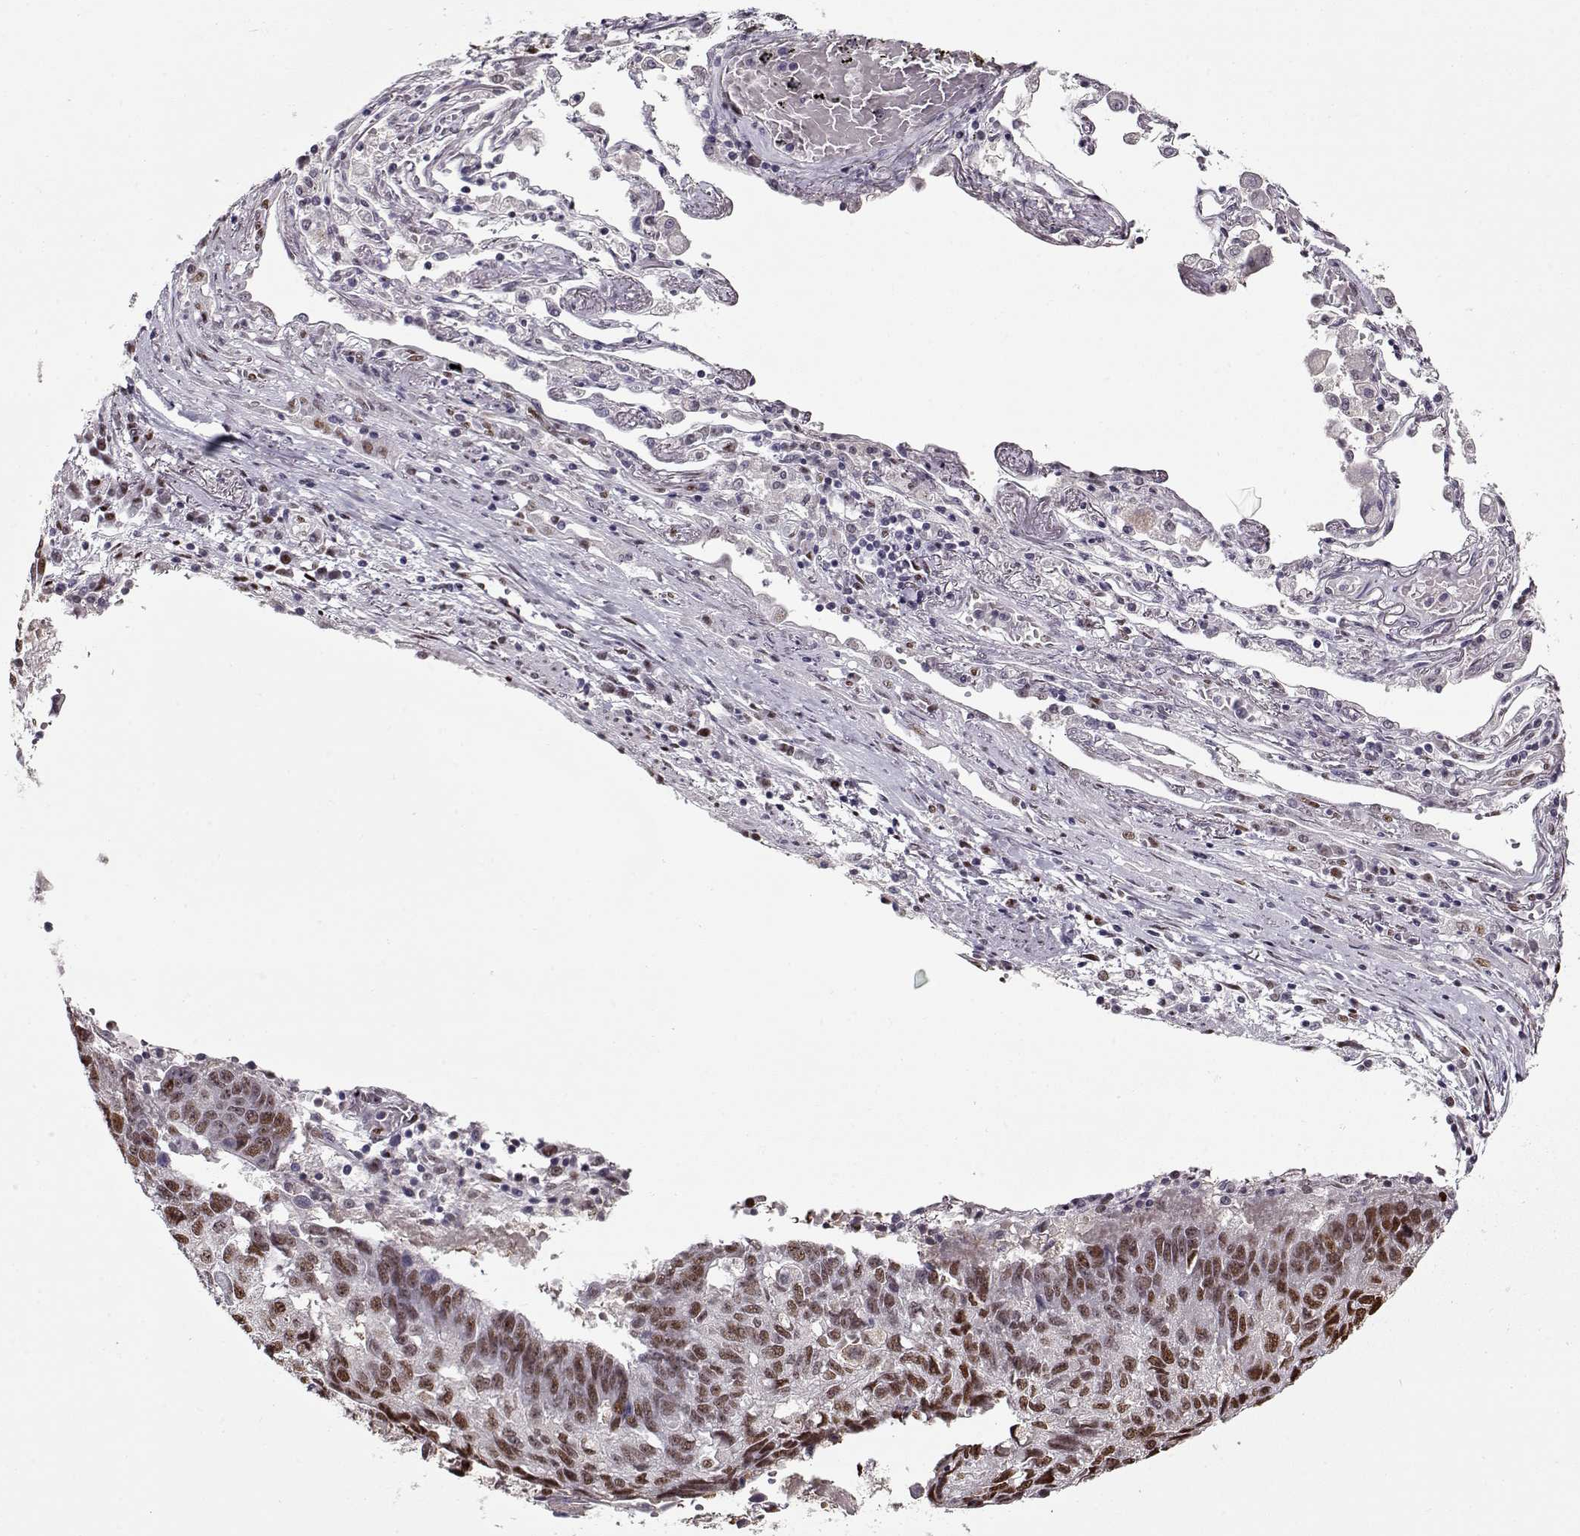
{"staining": {"intensity": "moderate", "quantity": ">75%", "location": "nuclear"}, "tissue": "lung cancer", "cell_type": "Tumor cells", "image_type": "cancer", "snomed": [{"axis": "morphology", "description": "Squamous cell carcinoma, NOS"}, {"axis": "topography", "description": "Lung"}], "caption": "IHC of lung squamous cell carcinoma displays medium levels of moderate nuclear expression in approximately >75% of tumor cells. The protein is shown in brown color, while the nuclei are stained blue.", "gene": "PRMT8", "patient": {"sex": "male", "age": 73}}